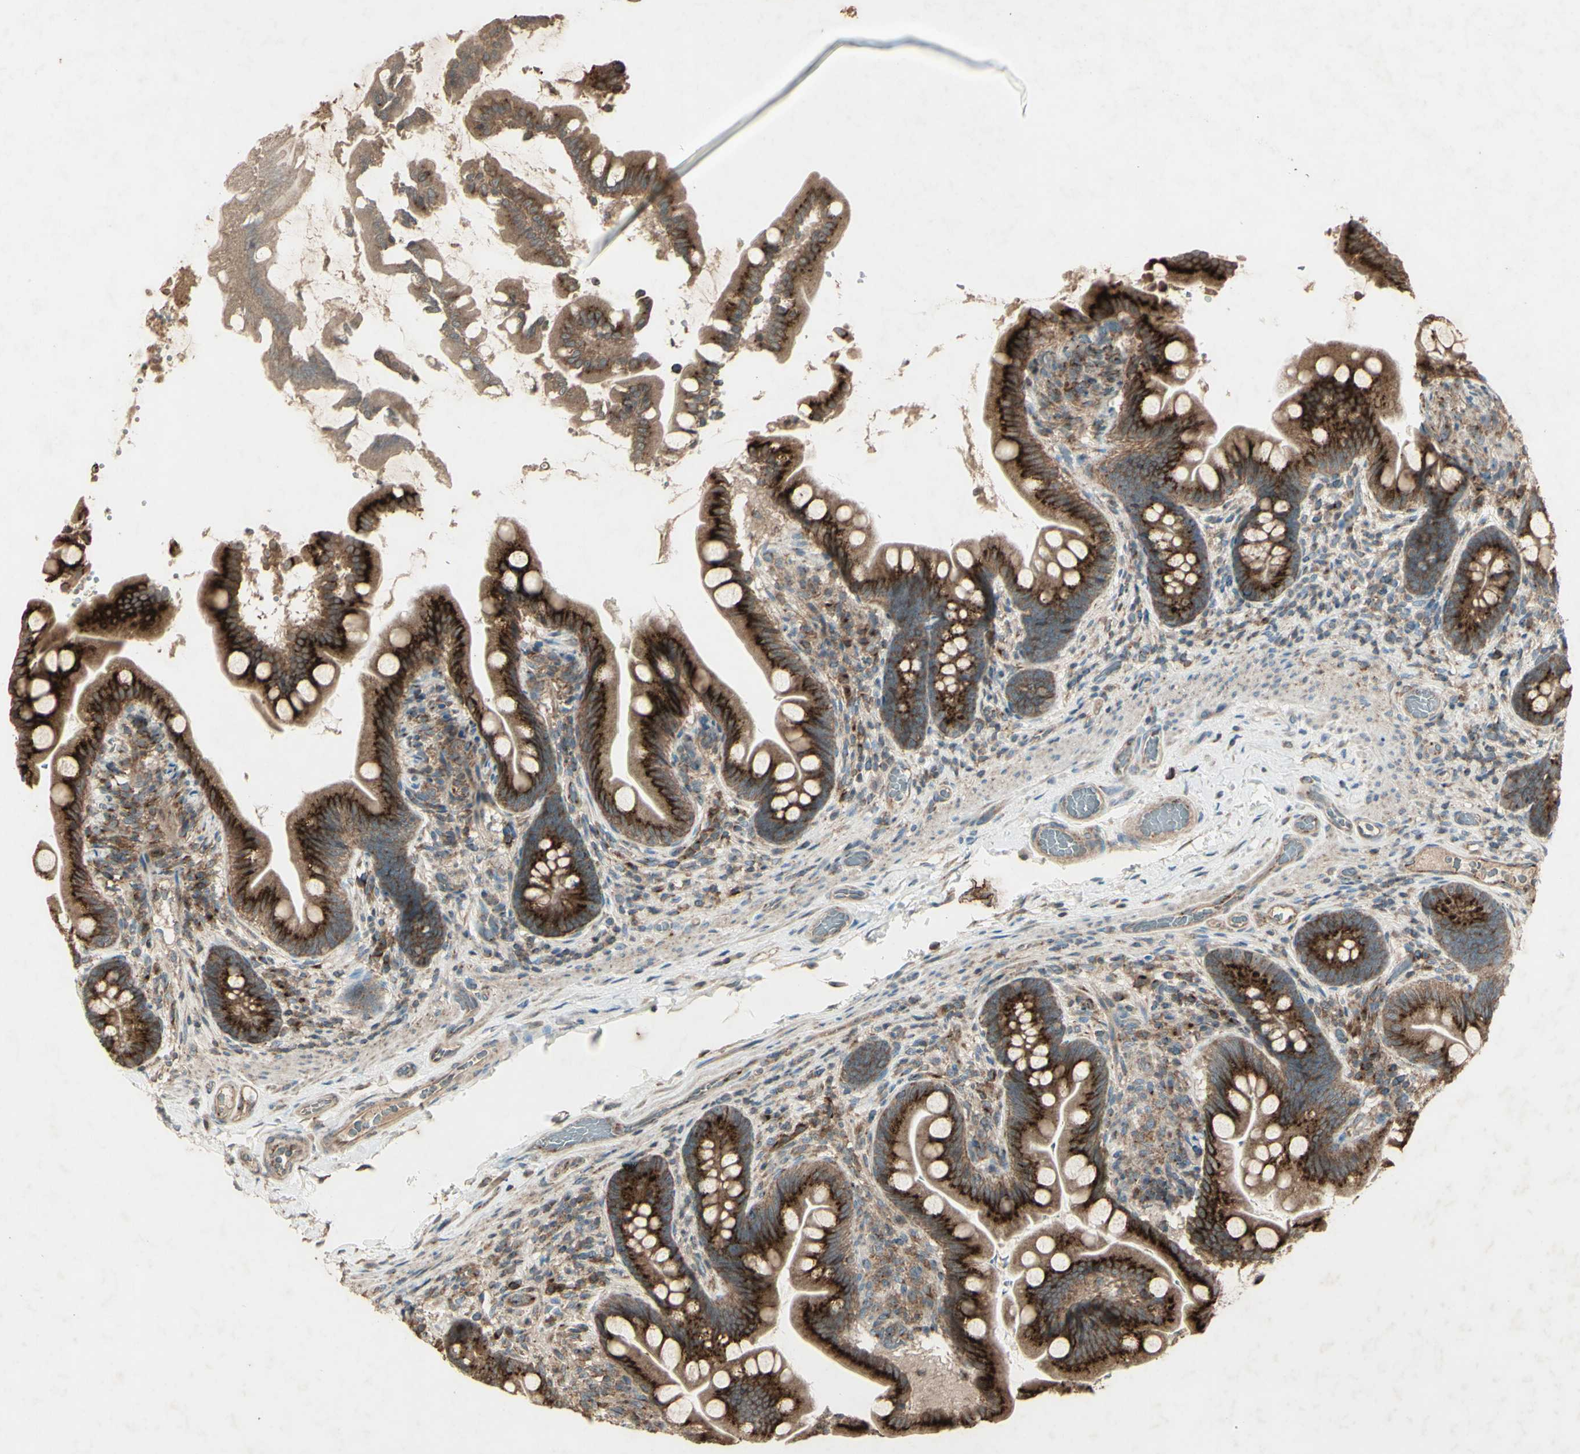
{"staining": {"intensity": "strong", "quantity": ">75%", "location": "cytoplasmic/membranous"}, "tissue": "small intestine", "cell_type": "Glandular cells", "image_type": "normal", "snomed": [{"axis": "morphology", "description": "Normal tissue, NOS"}, {"axis": "topography", "description": "Small intestine"}], "caption": "The immunohistochemical stain highlights strong cytoplasmic/membranous expression in glandular cells of normal small intestine. (DAB (3,3'-diaminobenzidine) IHC, brown staining for protein, blue staining for nuclei).", "gene": "AP1G1", "patient": {"sex": "female", "age": 56}}